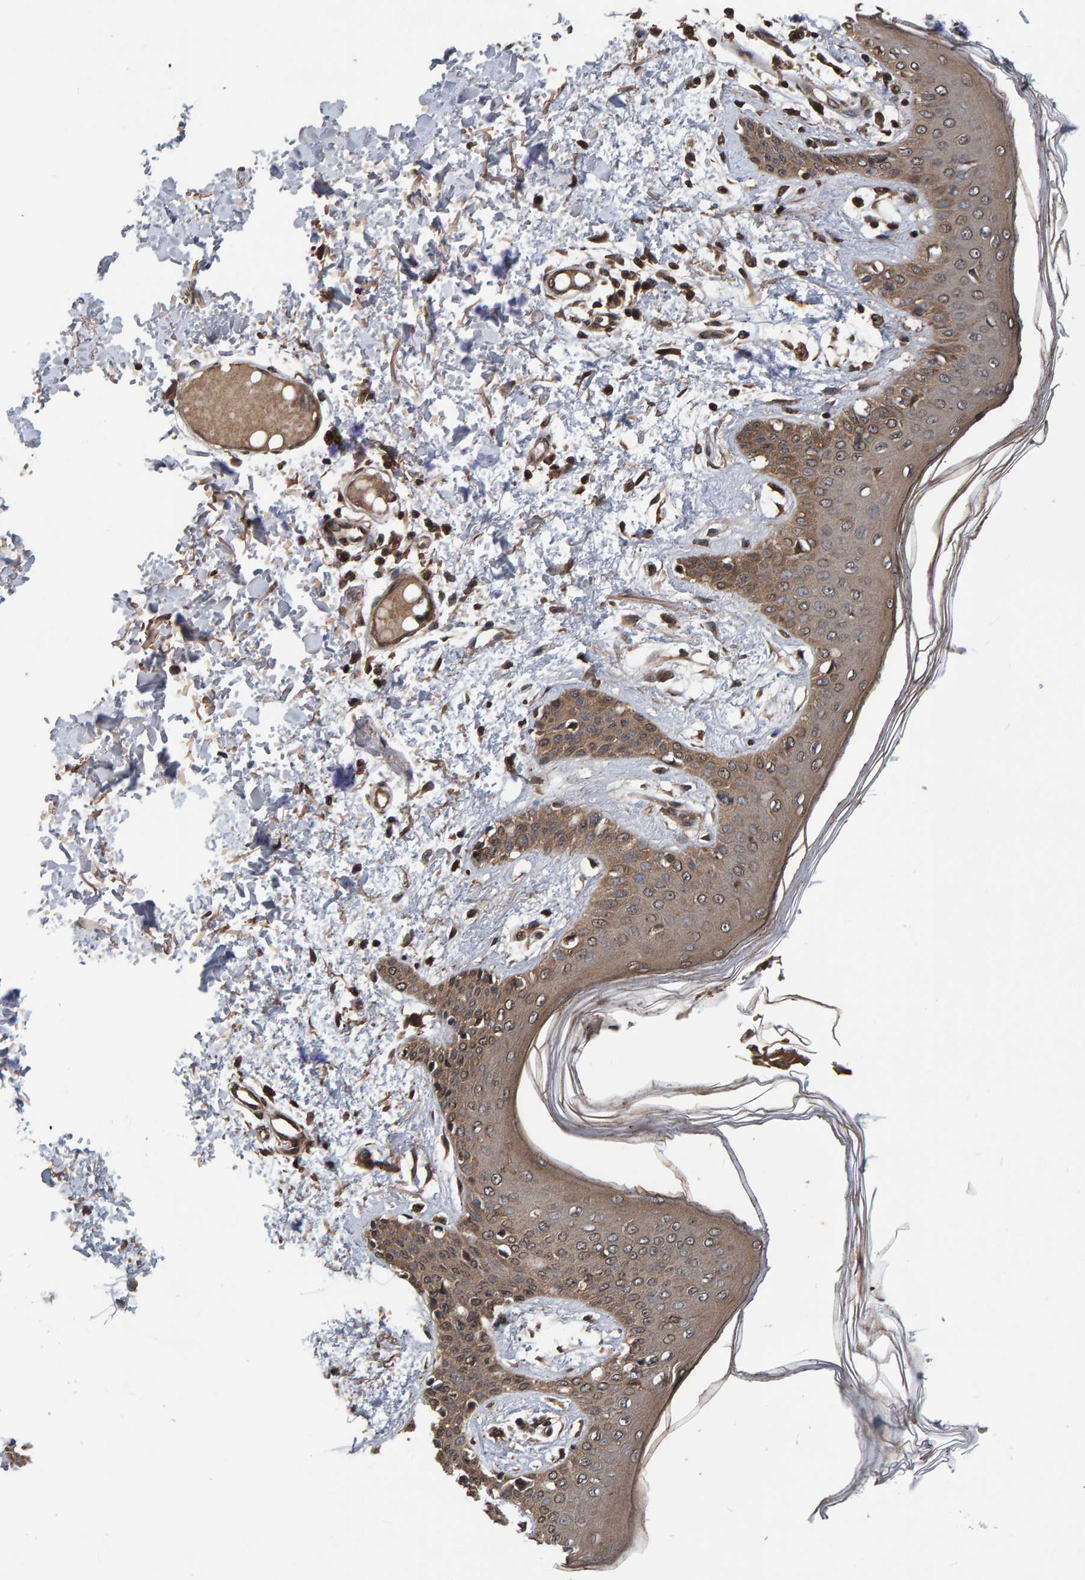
{"staining": {"intensity": "strong", "quantity": ">75%", "location": "cytoplasmic/membranous"}, "tissue": "skin", "cell_type": "Fibroblasts", "image_type": "normal", "snomed": [{"axis": "morphology", "description": "Normal tissue, NOS"}, {"axis": "topography", "description": "Skin"}], "caption": "Fibroblasts demonstrate high levels of strong cytoplasmic/membranous positivity in approximately >75% of cells in normal skin. The protein is shown in brown color, while the nuclei are stained blue.", "gene": "GAB2", "patient": {"sex": "male", "age": 53}}